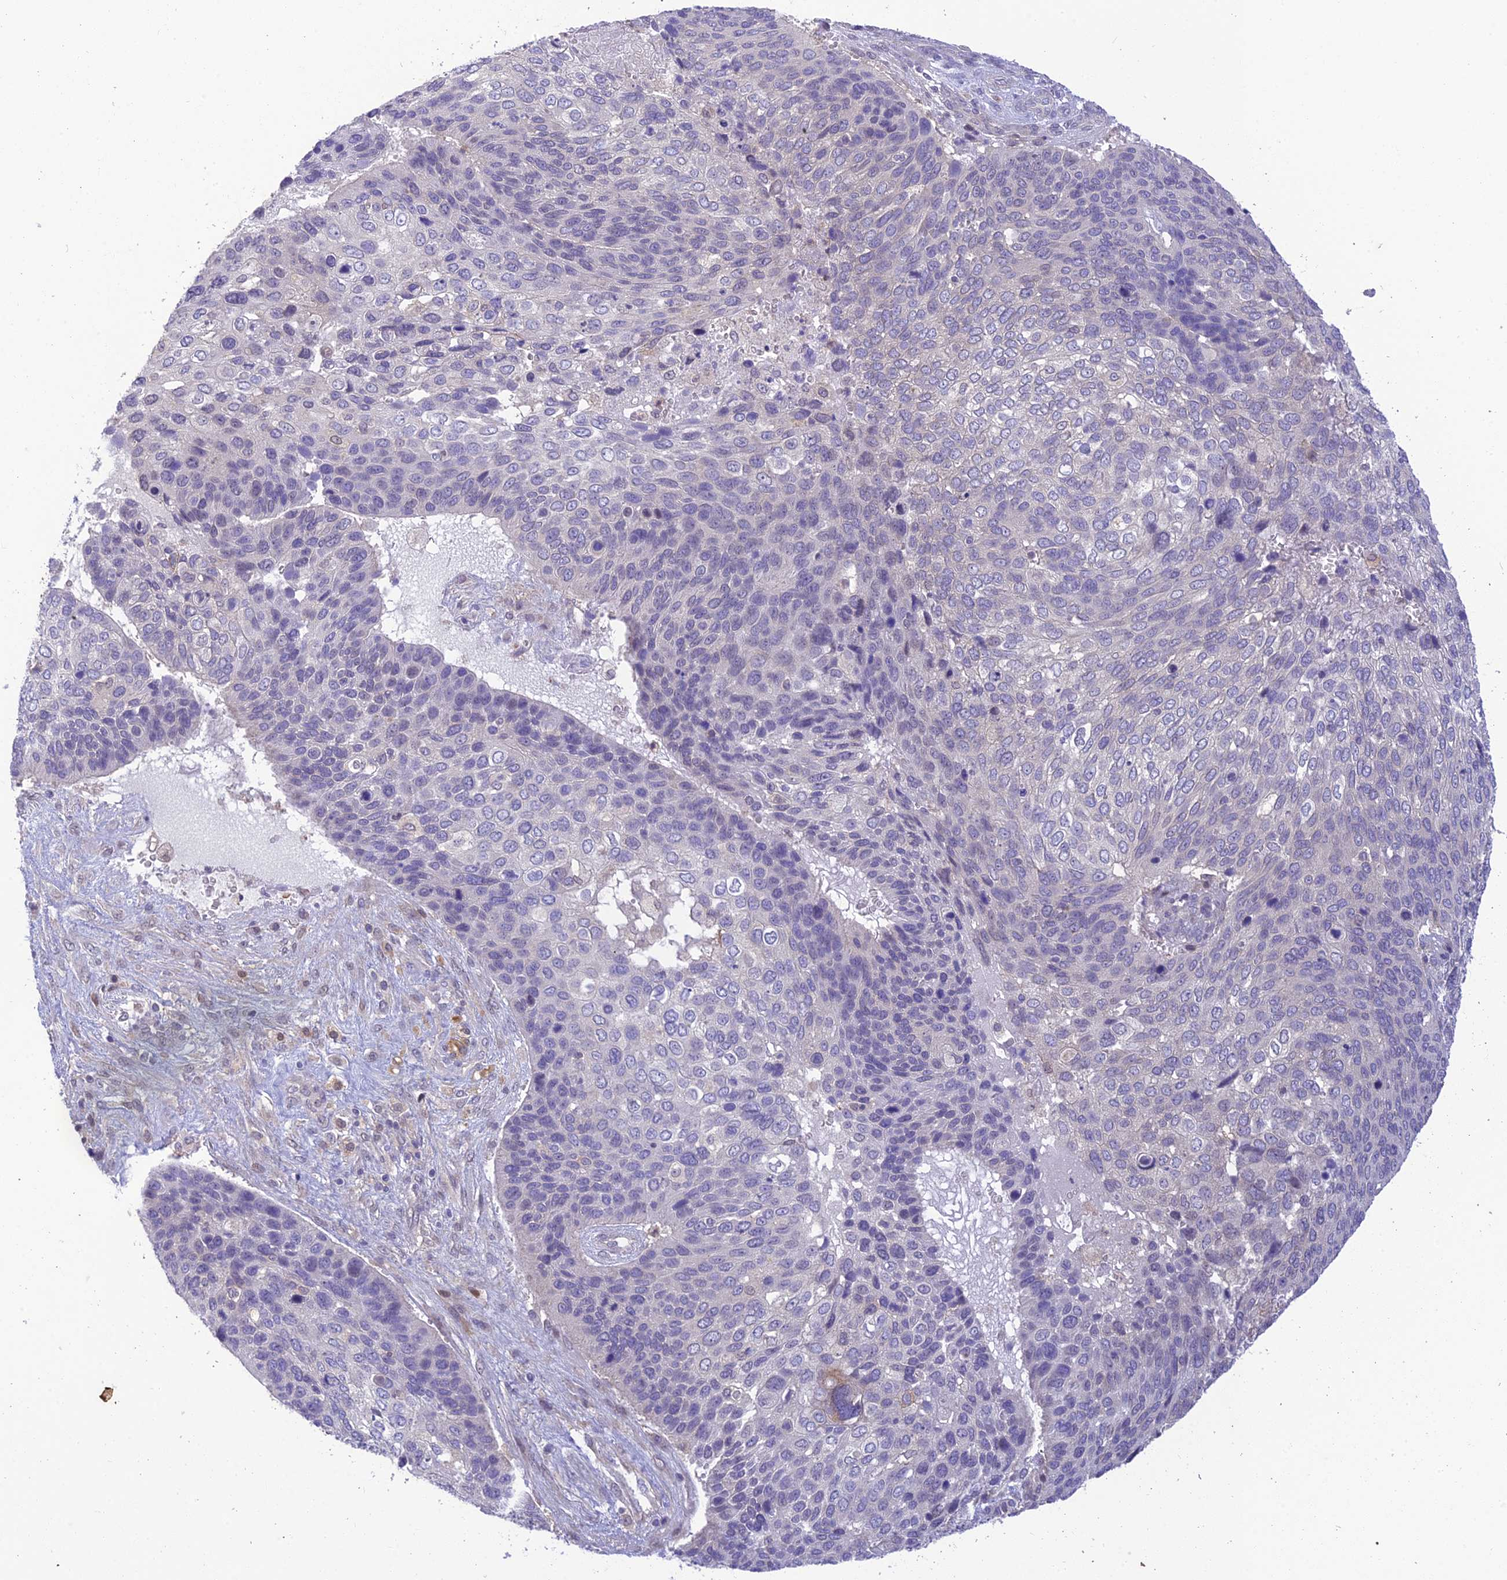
{"staining": {"intensity": "negative", "quantity": "none", "location": "none"}, "tissue": "skin cancer", "cell_type": "Tumor cells", "image_type": "cancer", "snomed": [{"axis": "morphology", "description": "Basal cell carcinoma"}, {"axis": "topography", "description": "Skin"}], "caption": "The immunohistochemistry micrograph has no significant staining in tumor cells of skin cancer (basal cell carcinoma) tissue.", "gene": "BMT2", "patient": {"sex": "female", "age": 74}}